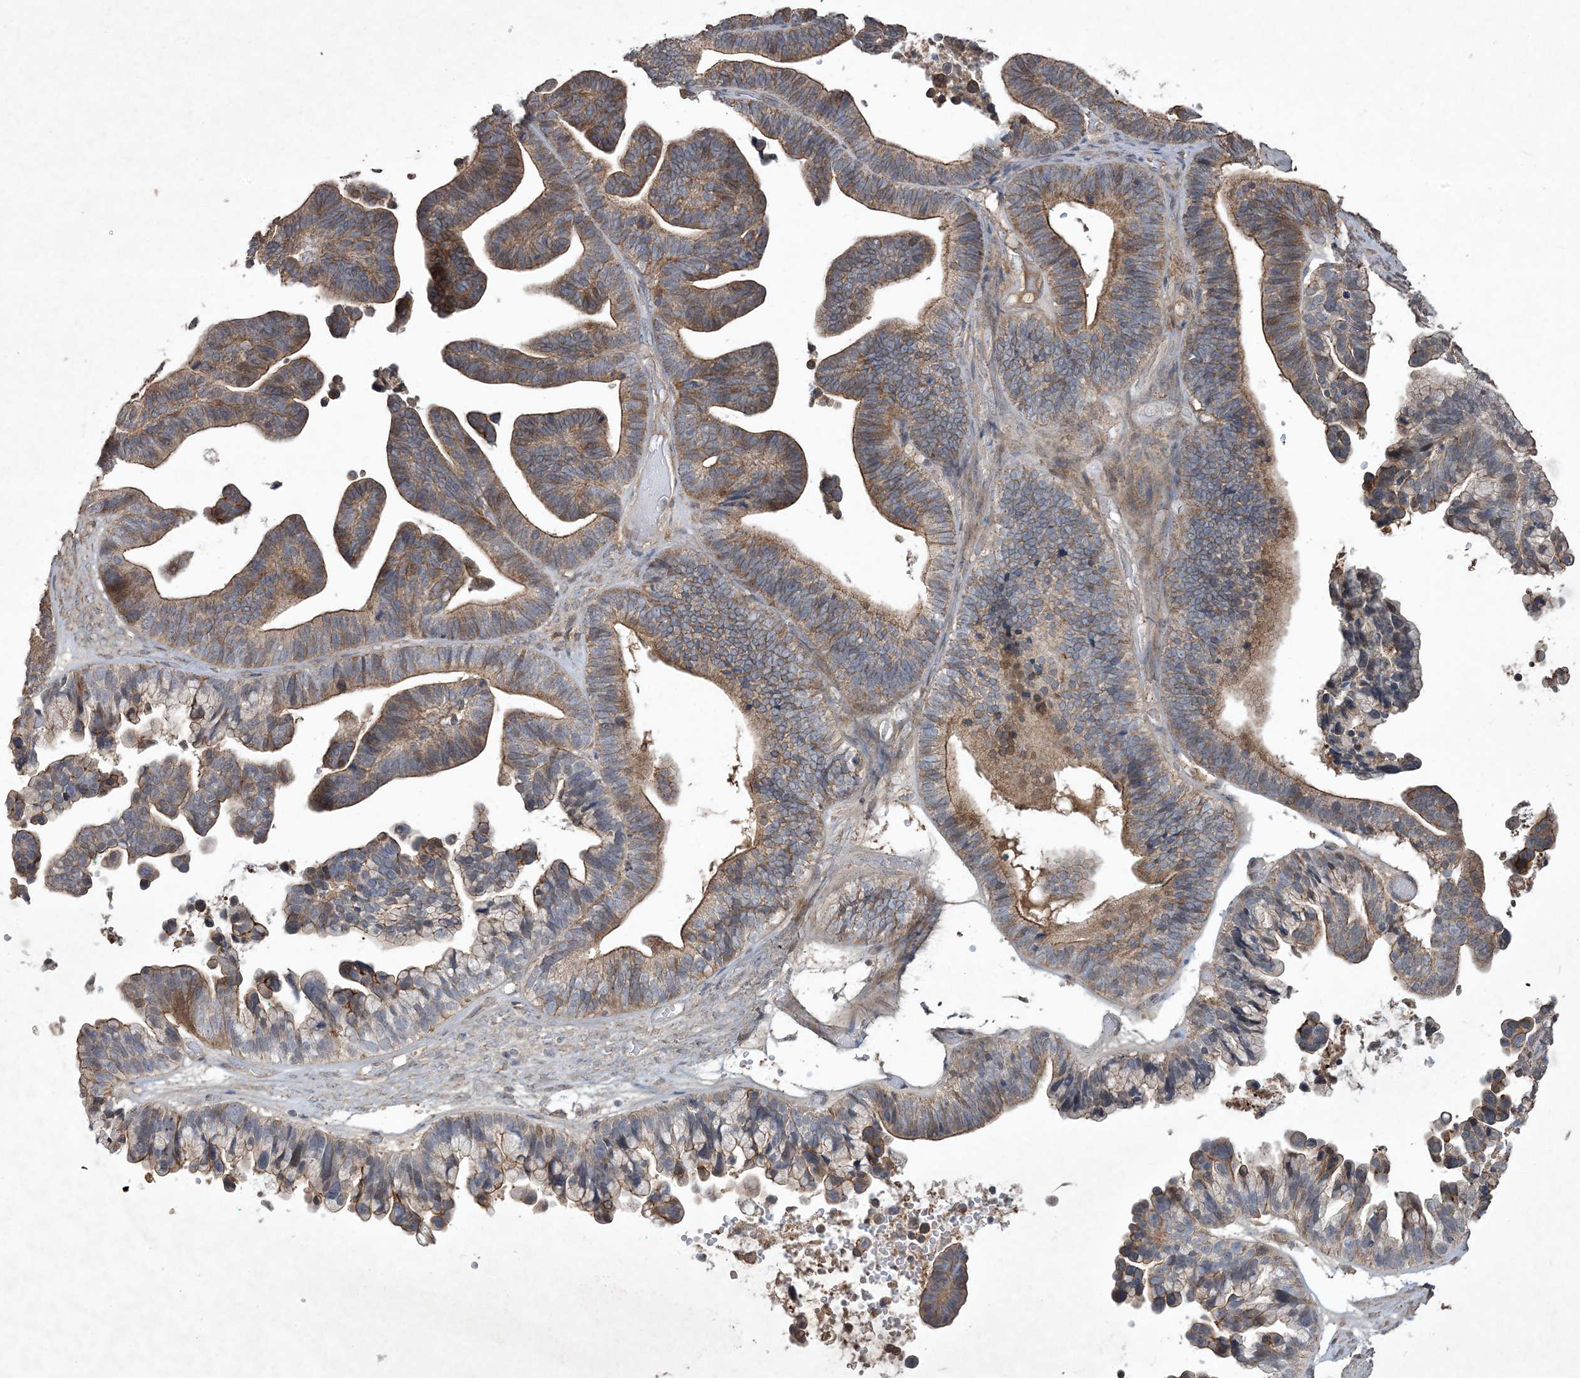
{"staining": {"intensity": "moderate", "quantity": ">75%", "location": "cytoplasmic/membranous"}, "tissue": "ovarian cancer", "cell_type": "Tumor cells", "image_type": "cancer", "snomed": [{"axis": "morphology", "description": "Cystadenocarcinoma, serous, NOS"}, {"axis": "topography", "description": "Ovary"}], "caption": "Human ovarian cancer stained with a brown dye demonstrates moderate cytoplasmic/membranous positive staining in about >75% of tumor cells.", "gene": "PRRT3", "patient": {"sex": "female", "age": 56}}